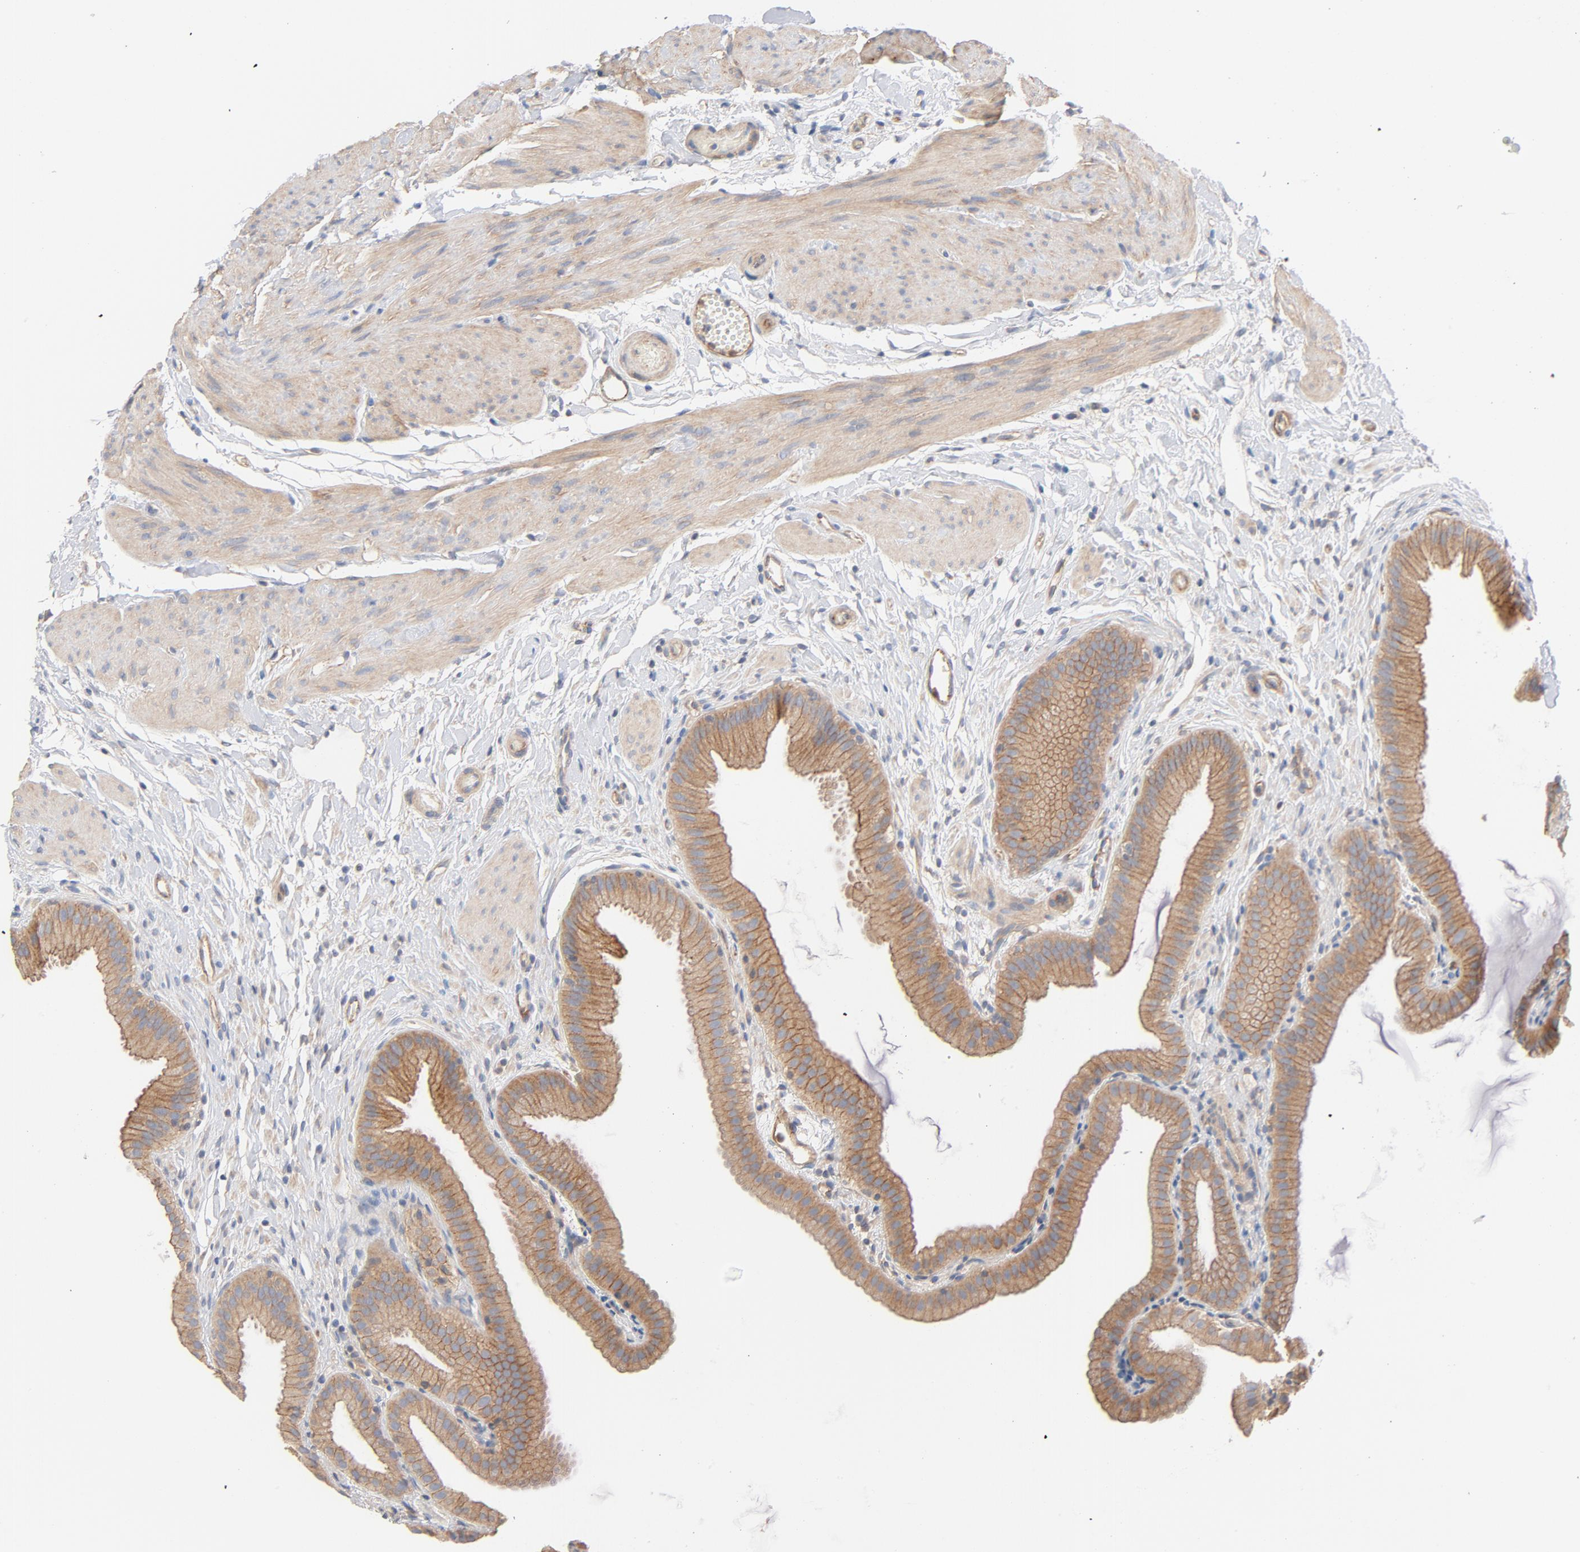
{"staining": {"intensity": "moderate", "quantity": ">75%", "location": "cytoplasmic/membranous"}, "tissue": "gallbladder", "cell_type": "Glandular cells", "image_type": "normal", "snomed": [{"axis": "morphology", "description": "Normal tissue, NOS"}, {"axis": "topography", "description": "Gallbladder"}], "caption": "Glandular cells reveal moderate cytoplasmic/membranous expression in about >75% of cells in normal gallbladder. The staining was performed using DAB (3,3'-diaminobenzidine), with brown indicating positive protein expression. Nuclei are stained blue with hematoxylin.", "gene": "STRN3", "patient": {"sex": "female", "age": 63}}